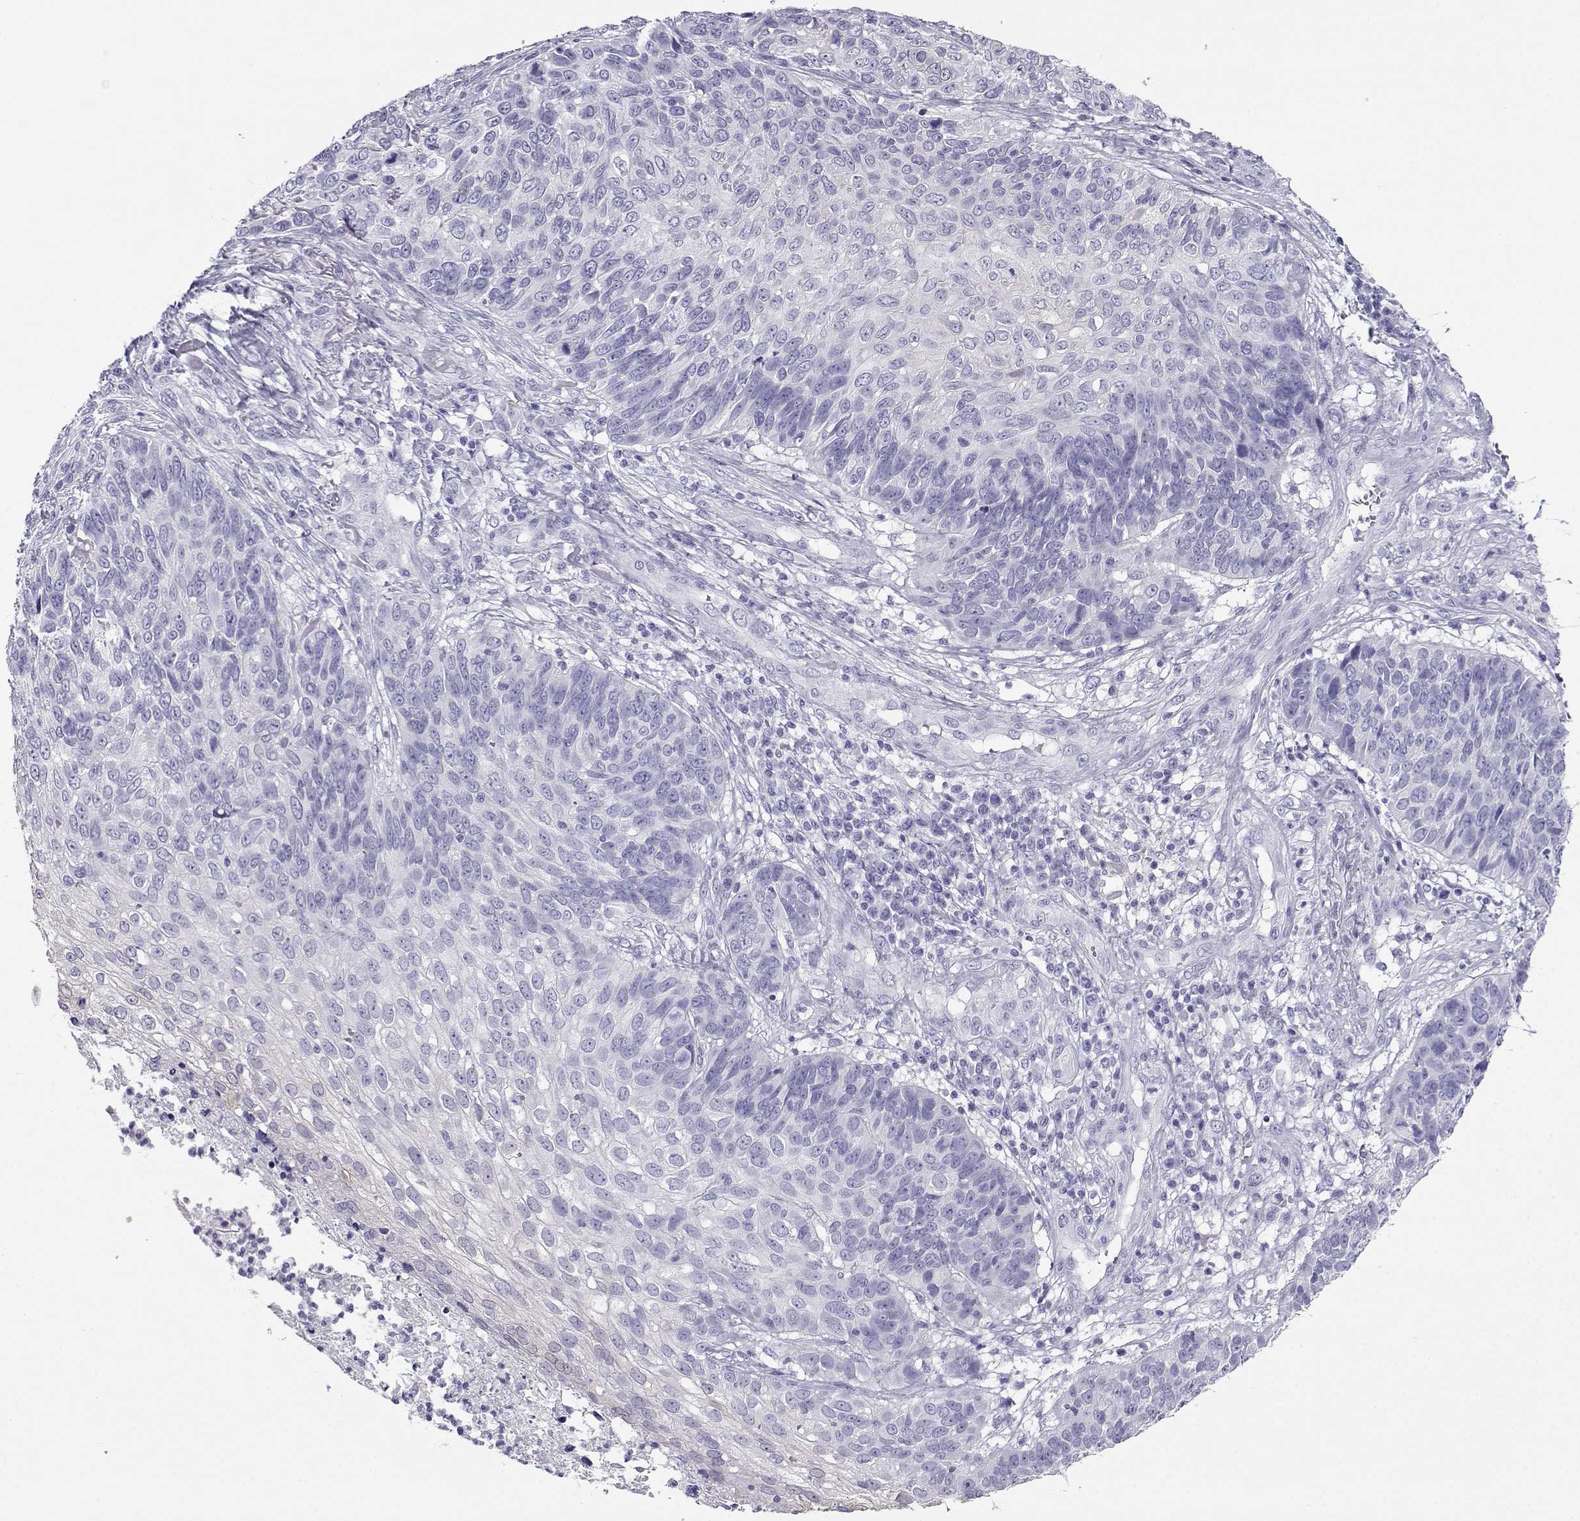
{"staining": {"intensity": "negative", "quantity": "none", "location": "none"}, "tissue": "skin cancer", "cell_type": "Tumor cells", "image_type": "cancer", "snomed": [{"axis": "morphology", "description": "Squamous cell carcinoma, NOS"}, {"axis": "topography", "description": "Skin"}], "caption": "DAB (3,3'-diaminobenzidine) immunohistochemical staining of skin cancer (squamous cell carcinoma) reveals no significant expression in tumor cells.", "gene": "CABS1", "patient": {"sex": "male", "age": 92}}